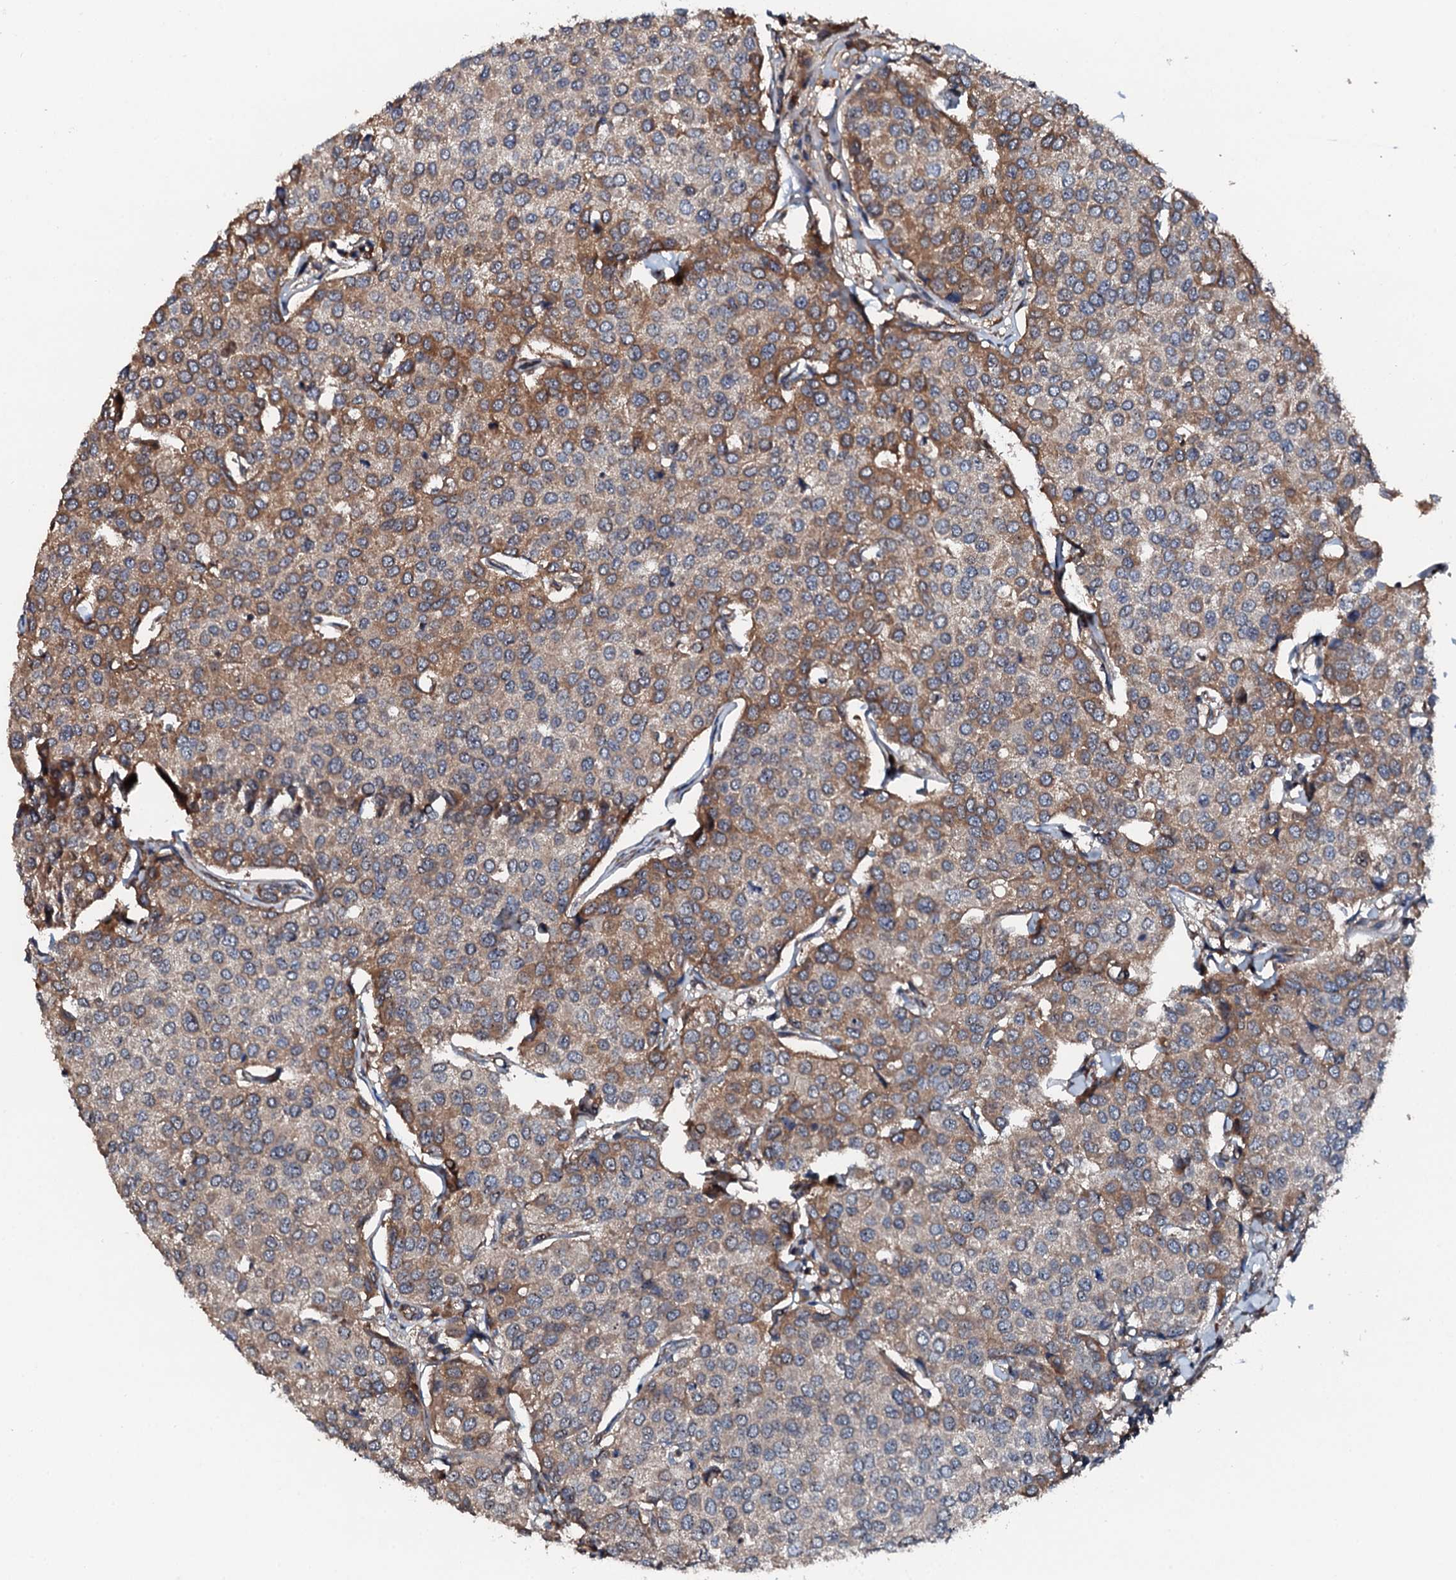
{"staining": {"intensity": "moderate", "quantity": "<25%", "location": "cytoplasmic/membranous"}, "tissue": "breast cancer", "cell_type": "Tumor cells", "image_type": "cancer", "snomed": [{"axis": "morphology", "description": "Duct carcinoma"}, {"axis": "topography", "description": "Breast"}], "caption": "A low amount of moderate cytoplasmic/membranous staining is seen in about <25% of tumor cells in breast cancer (infiltrating ductal carcinoma) tissue.", "gene": "FLYWCH1", "patient": {"sex": "female", "age": 55}}